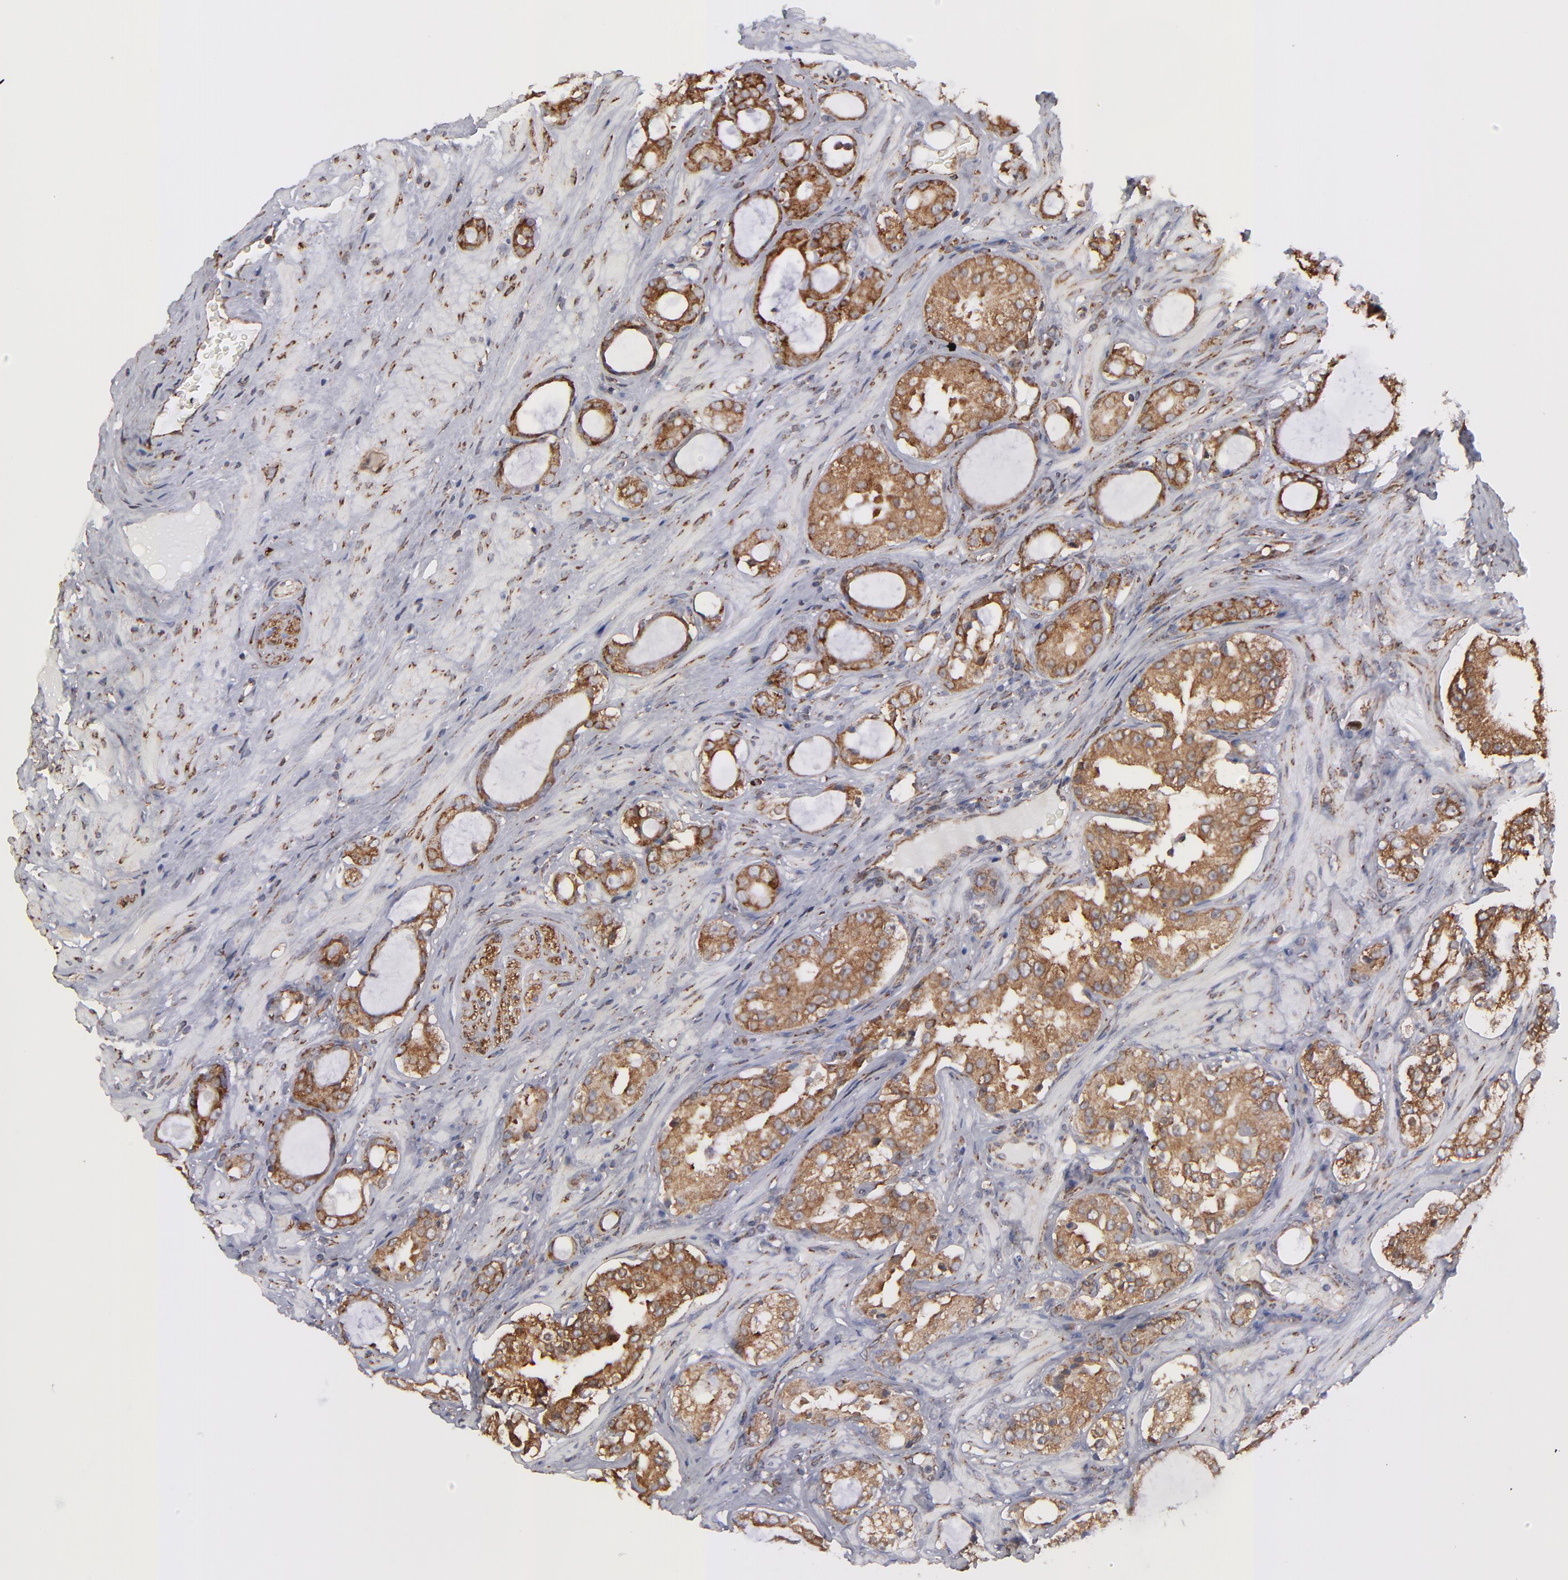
{"staining": {"intensity": "moderate", "quantity": ">75%", "location": "cytoplasmic/membranous"}, "tissue": "prostate cancer", "cell_type": "Tumor cells", "image_type": "cancer", "snomed": [{"axis": "morphology", "description": "Adenocarcinoma, Medium grade"}, {"axis": "topography", "description": "Prostate"}], "caption": "Prostate cancer (medium-grade adenocarcinoma) stained with a brown dye shows moderate cytoplasmic/membranous positive expression in approximately >75% of tumor cells.", "gene": "KTN1", "patient": {"sex": "male", "age": 73}}